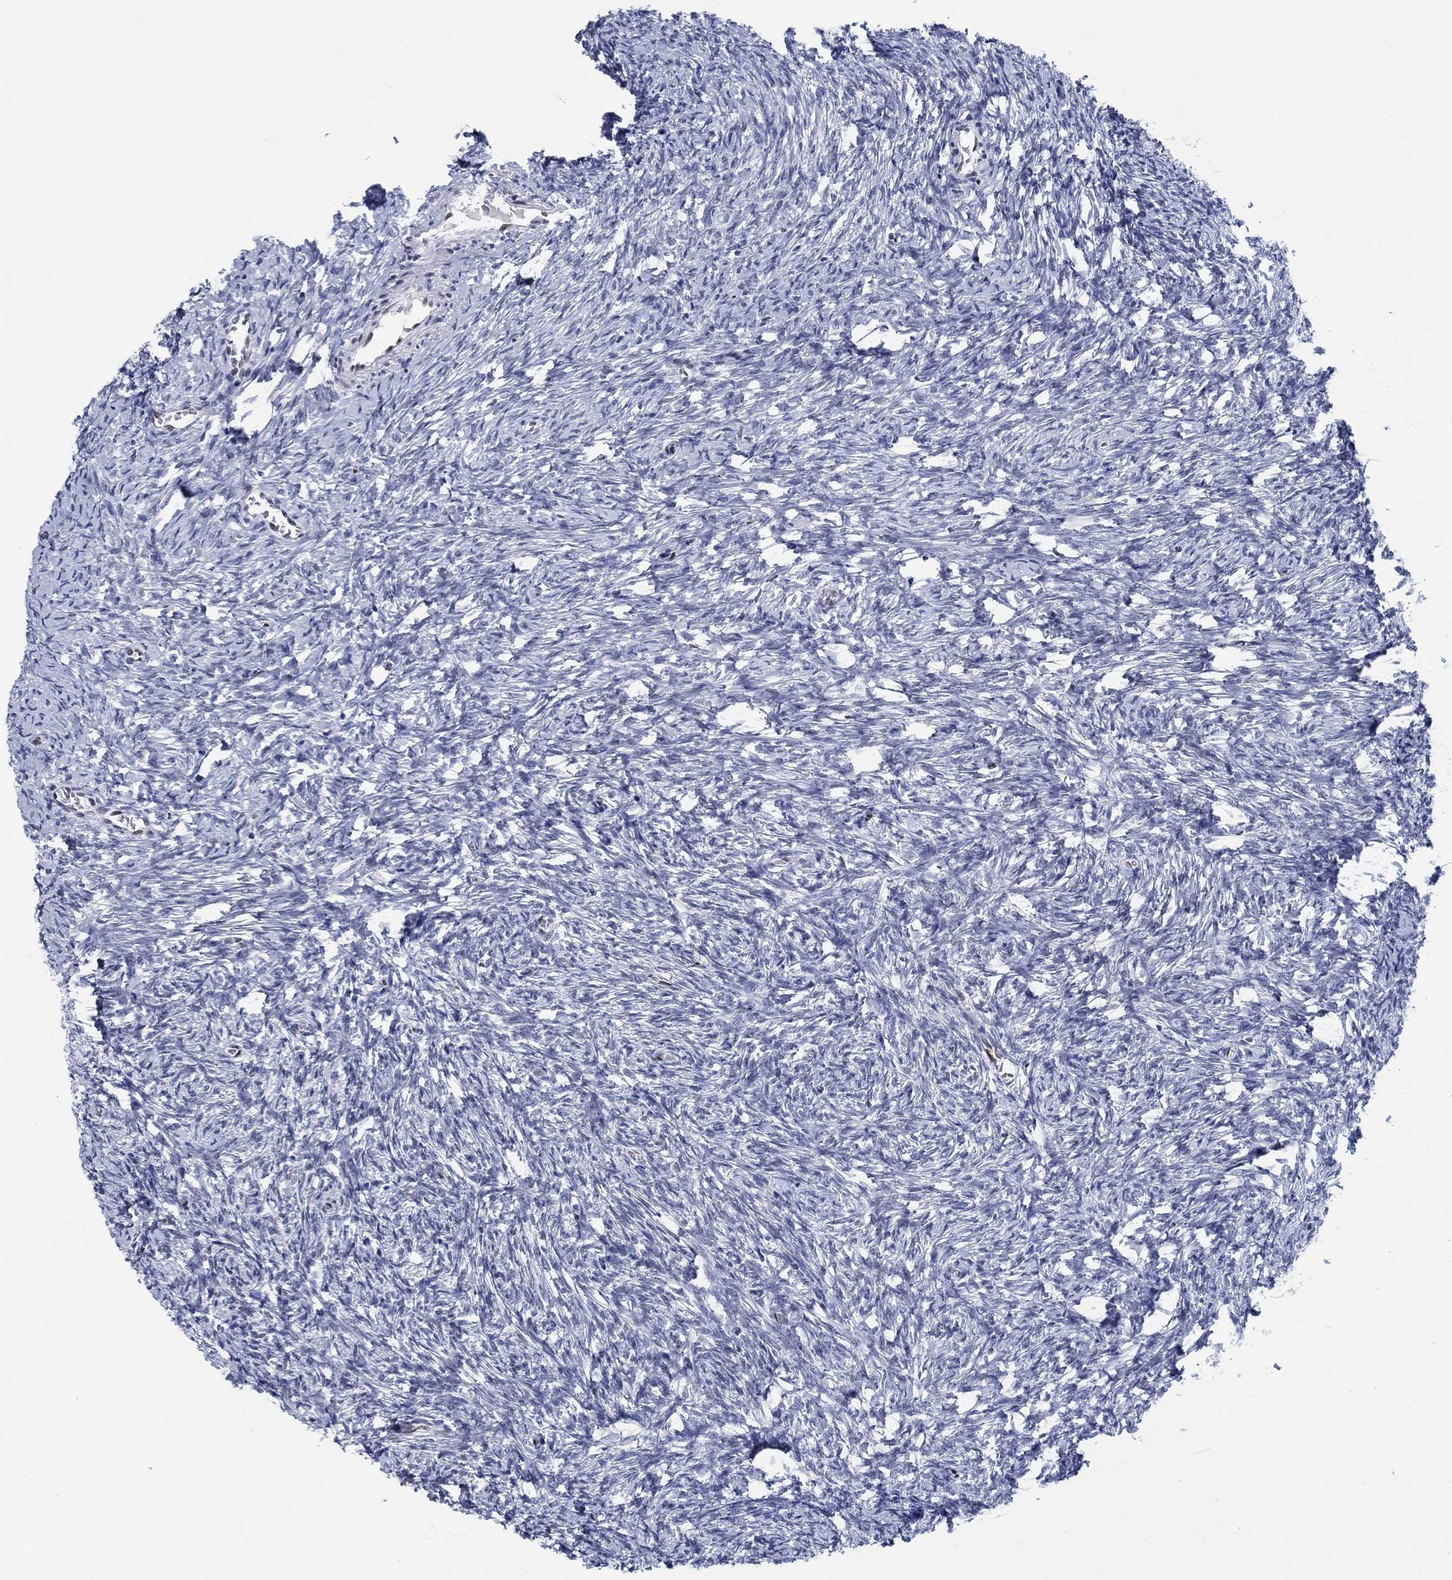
{"staining": {"intensity": "negative", "quantity": "none", "location": "none"}, "tissue": "ovary", "cell_type": "Follicle cells", "image_type": "normal", "snomed": [{"axis": "morphology", "description": "Normal tissue, NOS"}, {"axis": "topography", "description": "Ovary"}], "caption": "Follicle cells are negative for brown protein staining in unremarkable ovary. The staining is performed using DAB brown chromogen with nuclei counter-stained in using hematoxylin.", "gene": "ZEB1", "patient": {"sex": "female", "age": 39}}